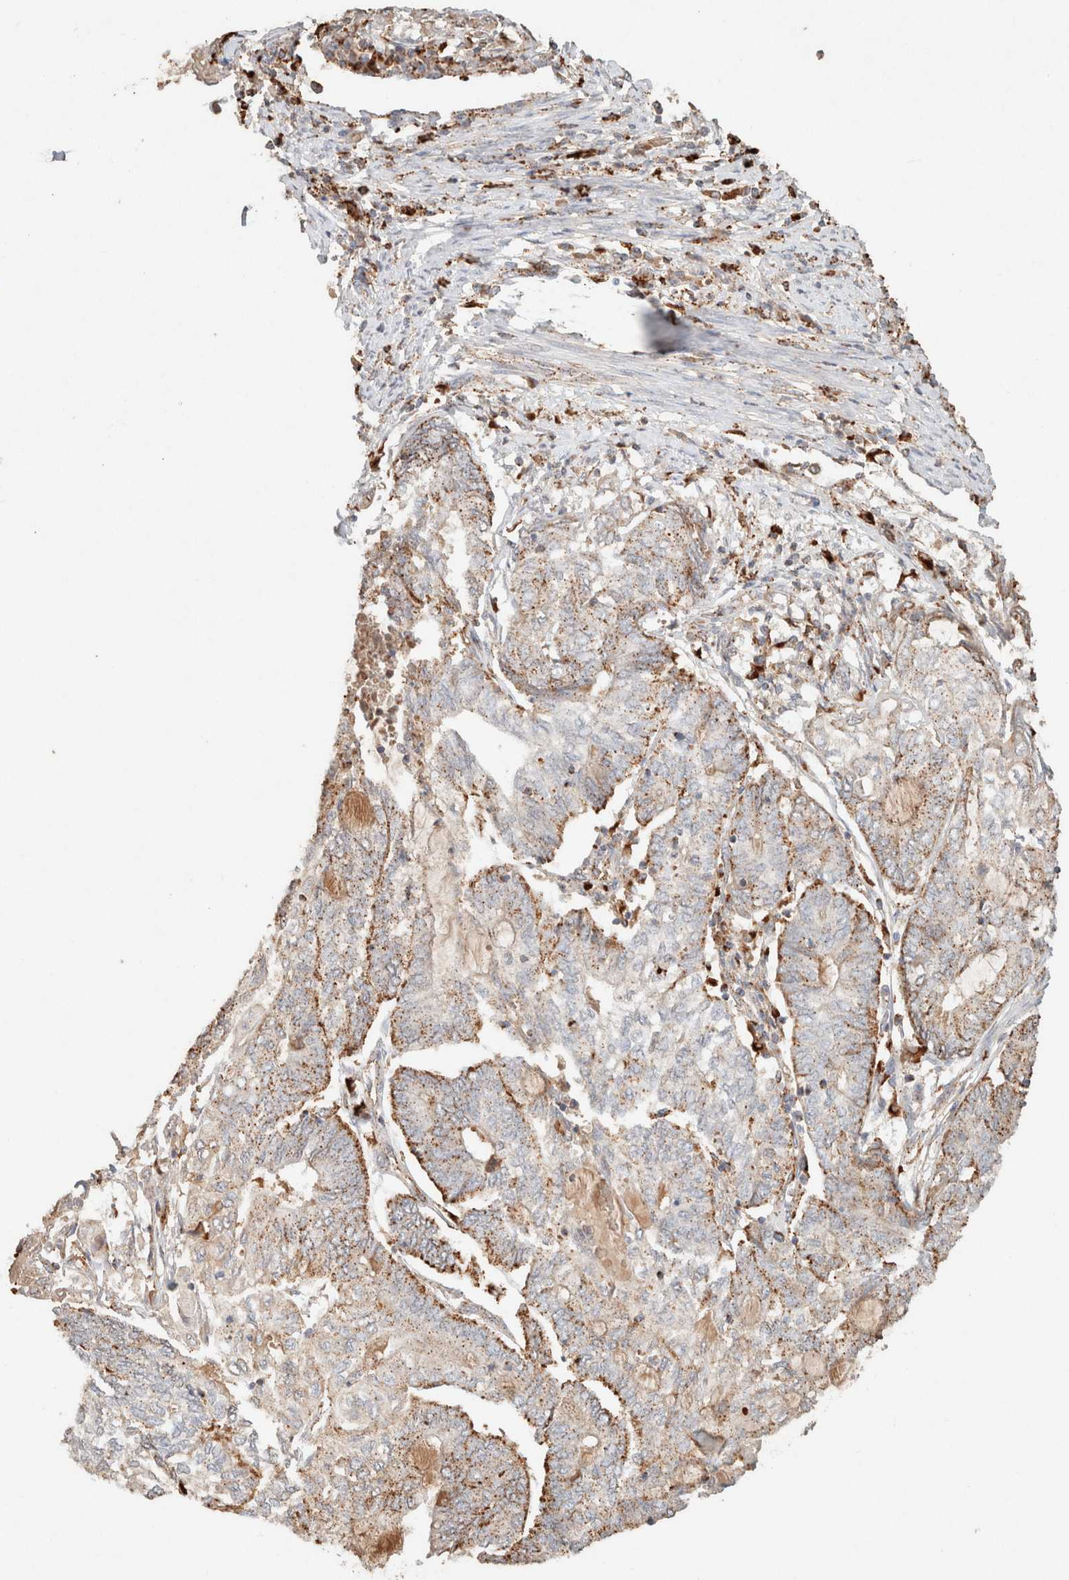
{"staining": {"intensity": "moderate", "quantity": ">75%", "location": "cytoplasmic/membranous"}, "tissue": "endometrial cancer", "cell_type": "Tumor cells", "image_type": "cancer", "snomed": [{"axis": "morphology", "description": "Adenocarcinoma, NOS"}, {"axis": "topography", "description": "Uterus"}, {"axis": "topography", "description": "Endometrium"}], "caption": "IHC (DAB) staining of endometrial adenocarcinoma exhibits moderate cytoplasmic/membranous protein positivity in about >75% of tumor cells.", "gene": "CTSC", "patient": {"sex": "female", "age": 70}}